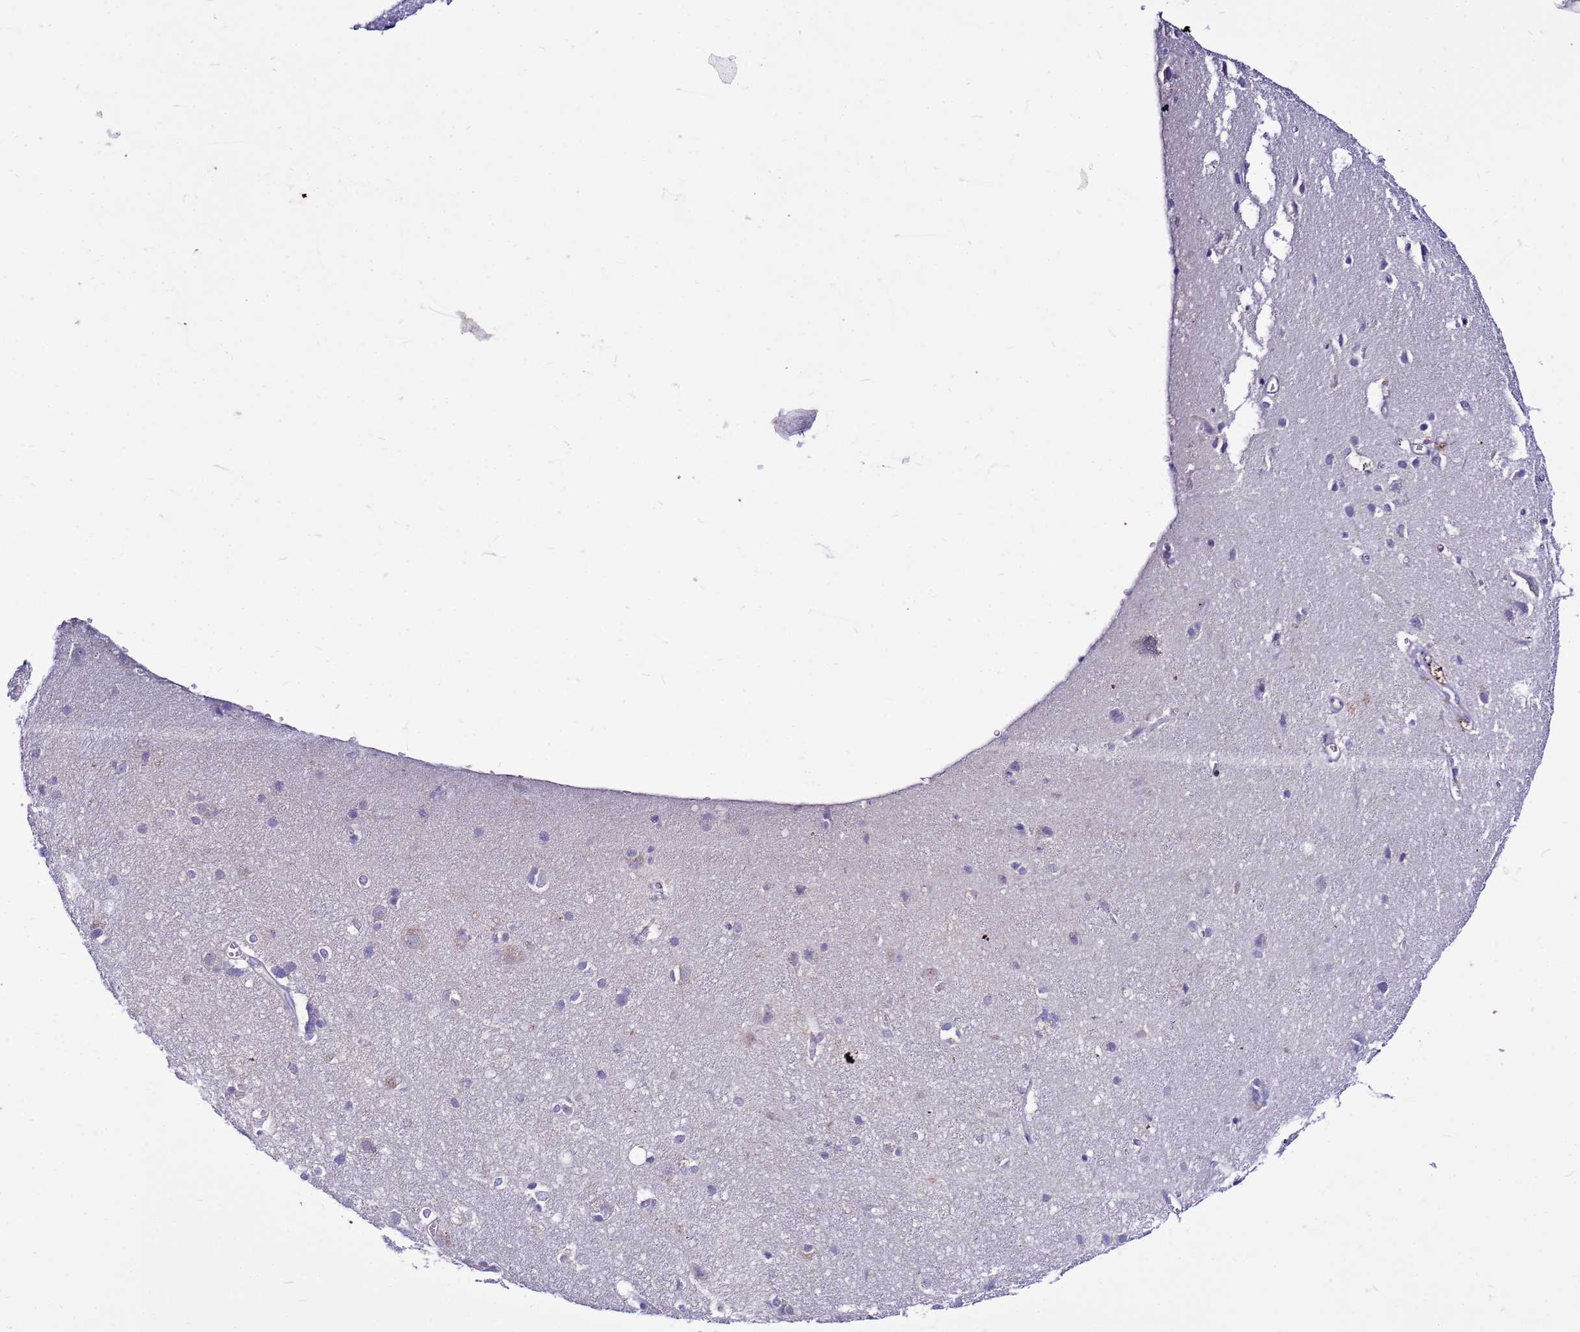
{"staining": {"intensity": "negative", "quantity": "none", "location": "none"}, "tissue": "cerebral cortex", "cell_type": "Endothelial cells", "image_type": "normal", "snomed": [{"axis": "morphology", "description": "Normal tissue, NOS"}, {"axis": "topography", "description": "Cerebral cortex"}], "caption": "Image shows no significant protein positivity in endothelial cells of unremarkable cerebral cortex.", "gene": "PKD1", "patient": {"sex": "male", "age": 54}}